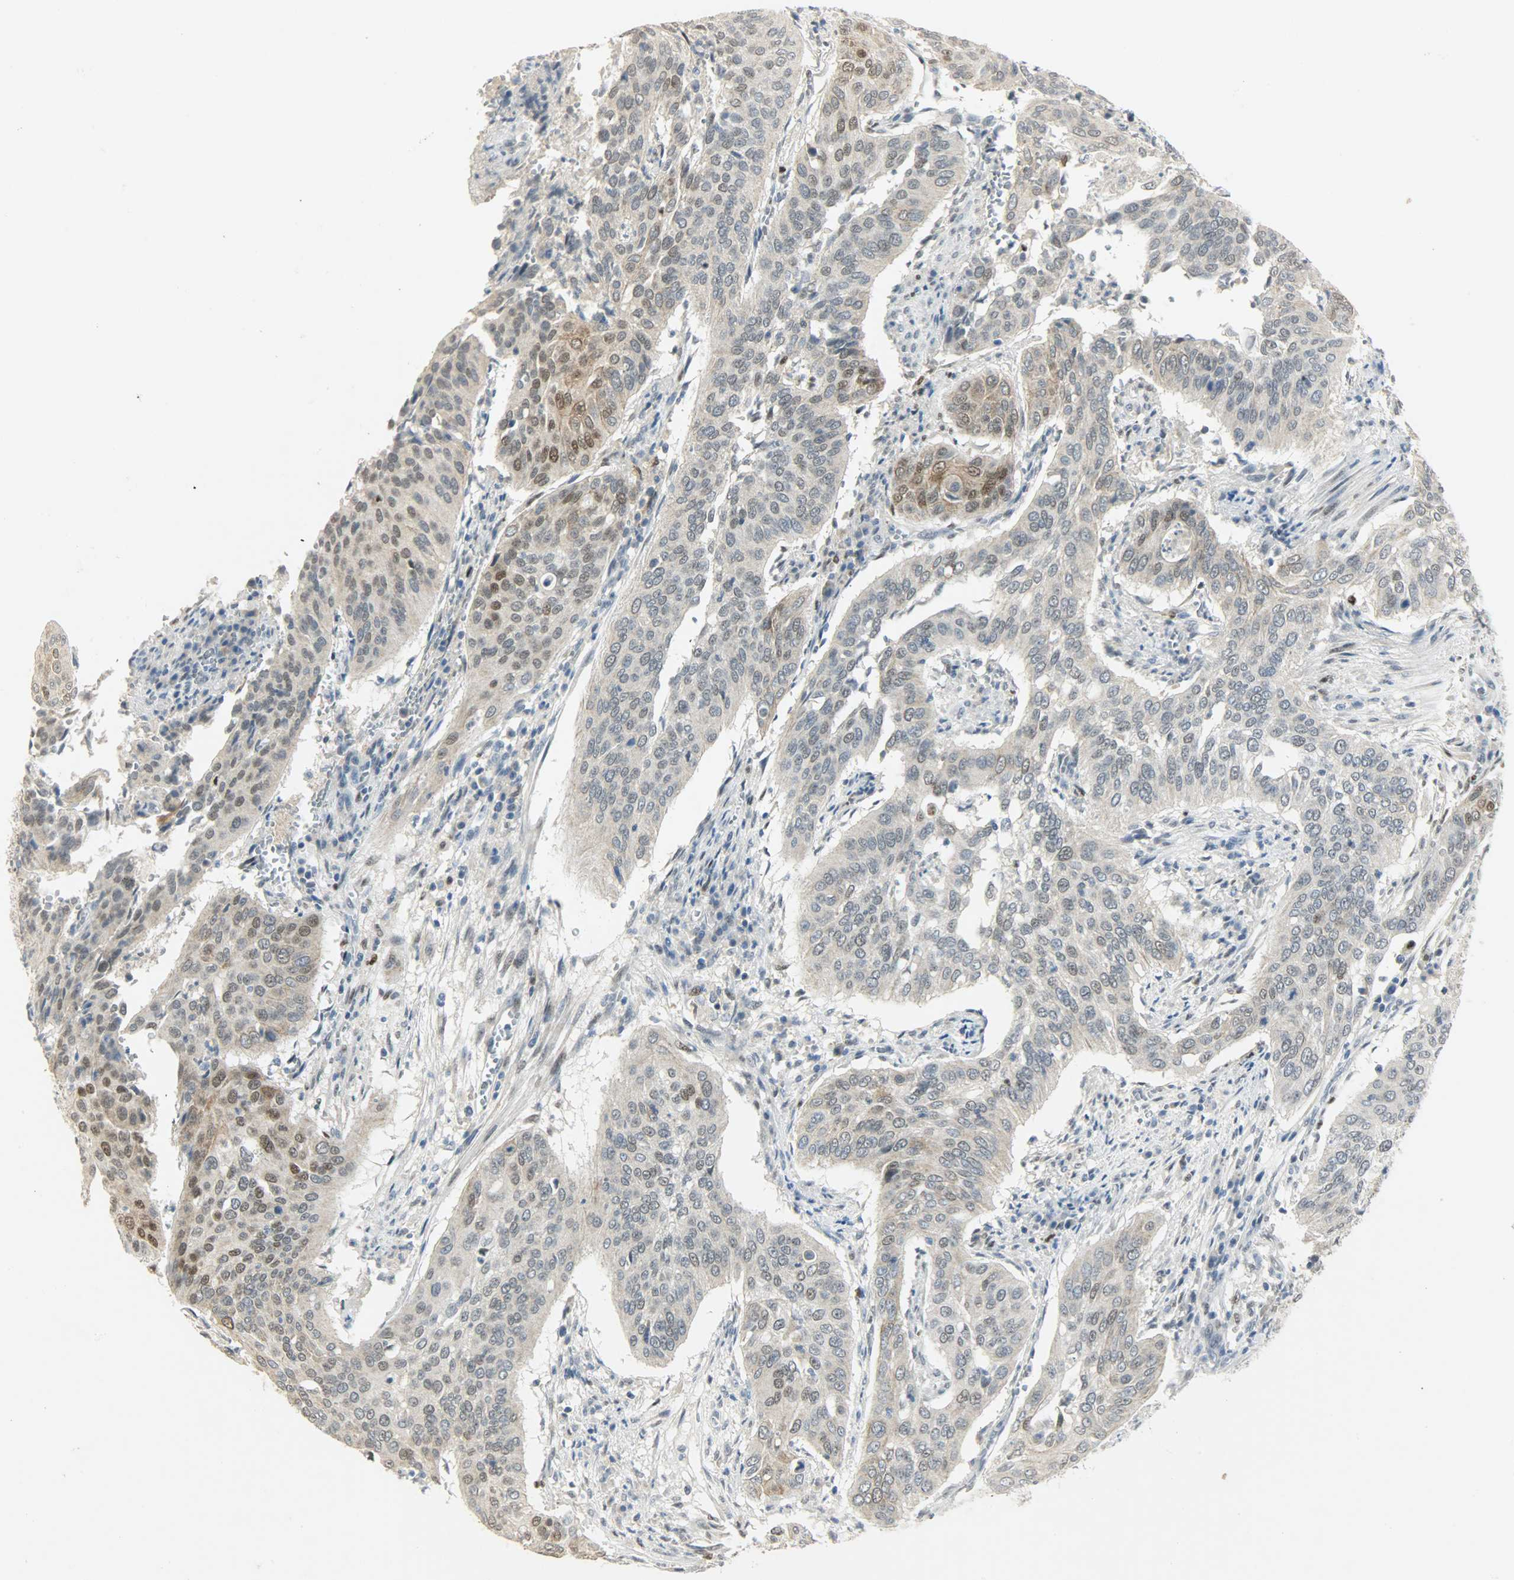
{"staining": {"intensity": "moderate", "quantity": "25%-75%", "location": "cytoplasmic/membranous,nuclear"}, "tissue": "cervical cancer", "cell_type": "Tumor cells", "image_type": "cancer", "snomed": [{"axis": "morphology", "description": "Squamous cell carcinoma, NOS"}, {"axis": "topography", "description": "Cervix"}], "caption": "This image exhibits immunohistochemistry staining of human cervical cancer (squamous cell carcinoma), with medium moderate cytoplasmic/membranous and nuclear staining in about 25%-75% of tumor cells.", "gene": "PPARG", "patient": {"sex": "female", "age": 39}}